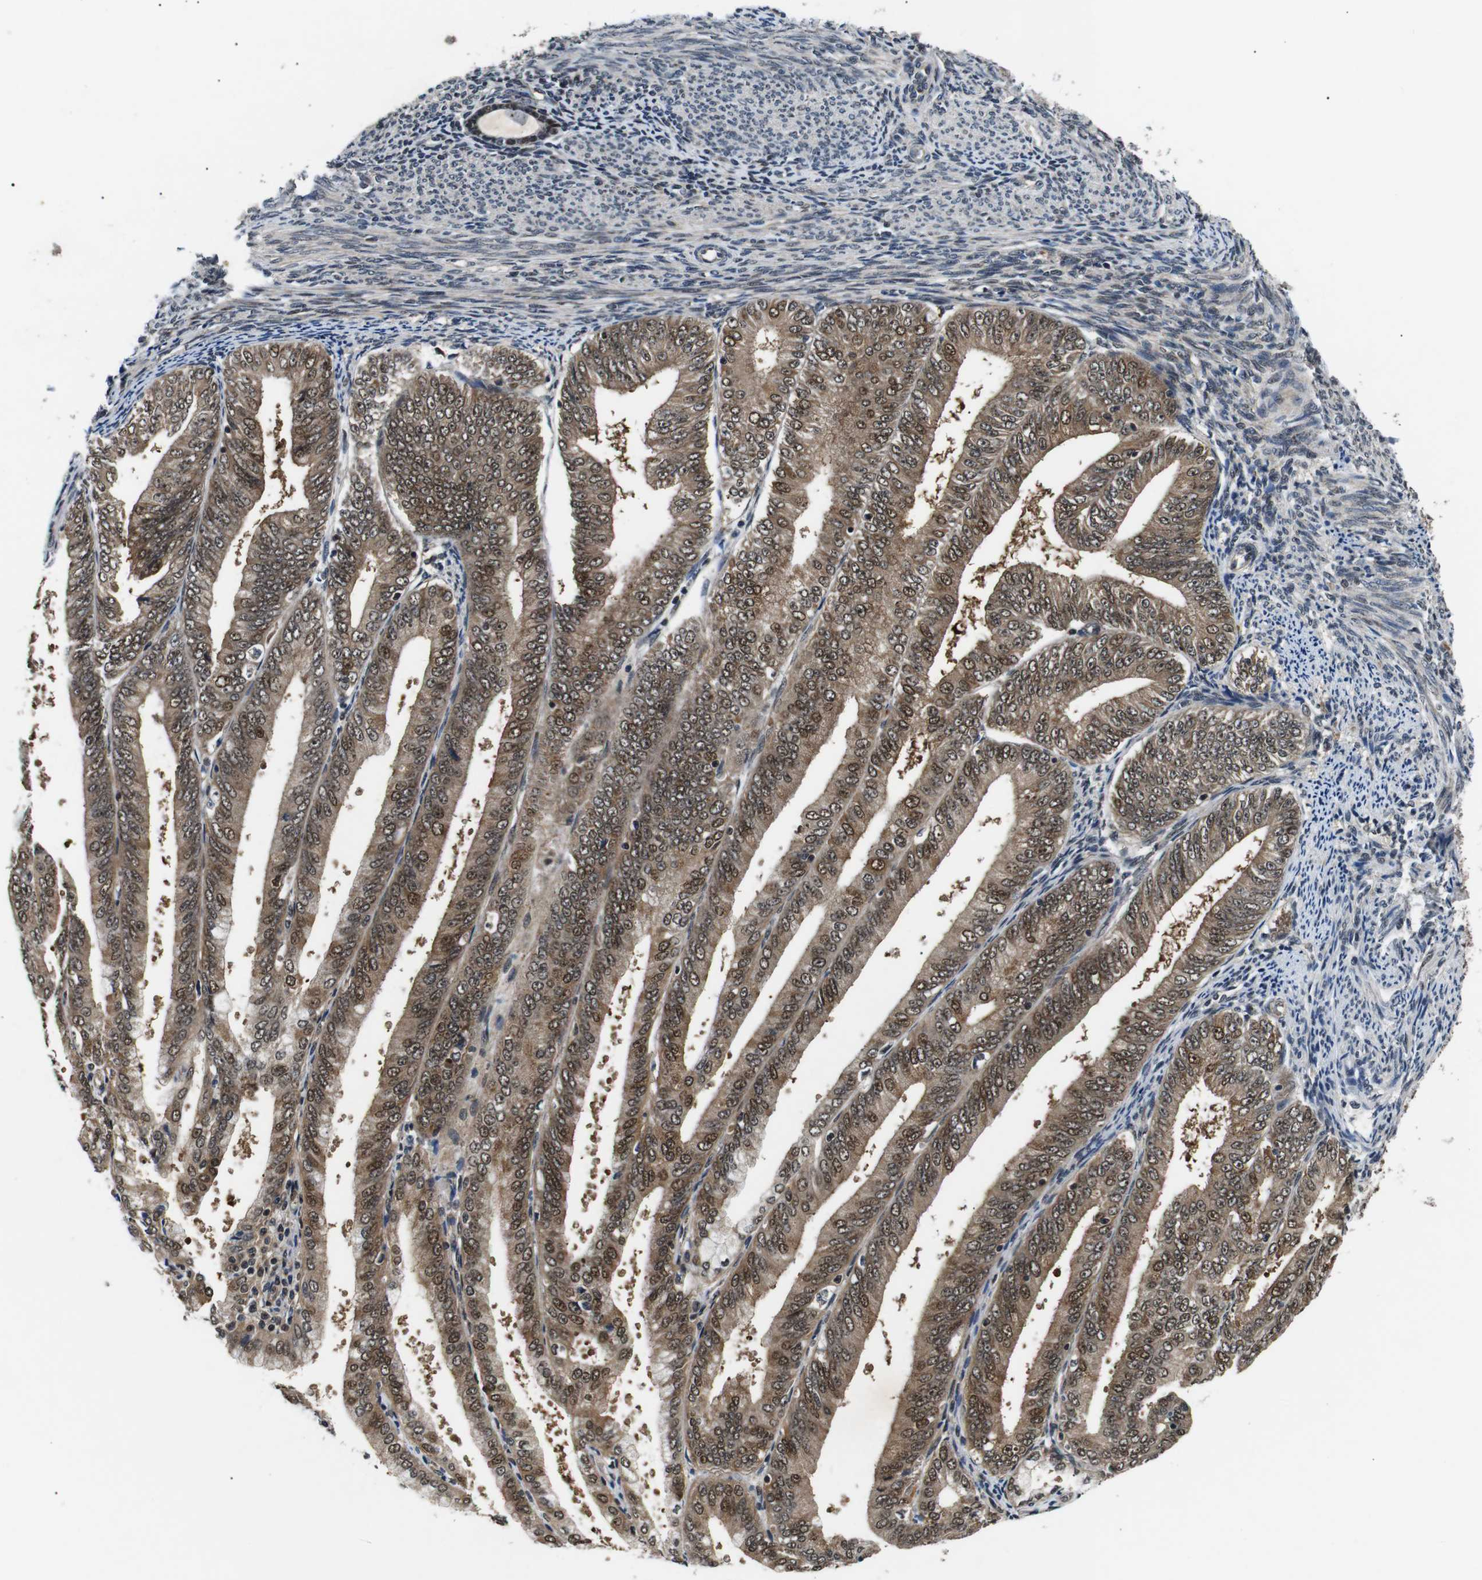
{"staining": {"intensity": "moderate", "quantity": ">75%", "location": "cytoplasmic/membranous,nuclear"}, "tissue": "endometrial cancer", "cell_type": "Tumor cells", "image_type": "cancer", "snomed": [{"axis": "morphology", "description": "Adenocarcinoma, NOS"}, {"axis": "topography", "description": "Endometrium"}], "caption": "Endometrial cancer (adenocarcinoma) tissue reveals moderate cytoplasmic/membranous and nuclear expression in approximately >75% of tumor cells (Brightfield microscopy of DAB IHC at high magnification).", "gene": "SKP1", "patient": {"sex": "female", "age": 63}}